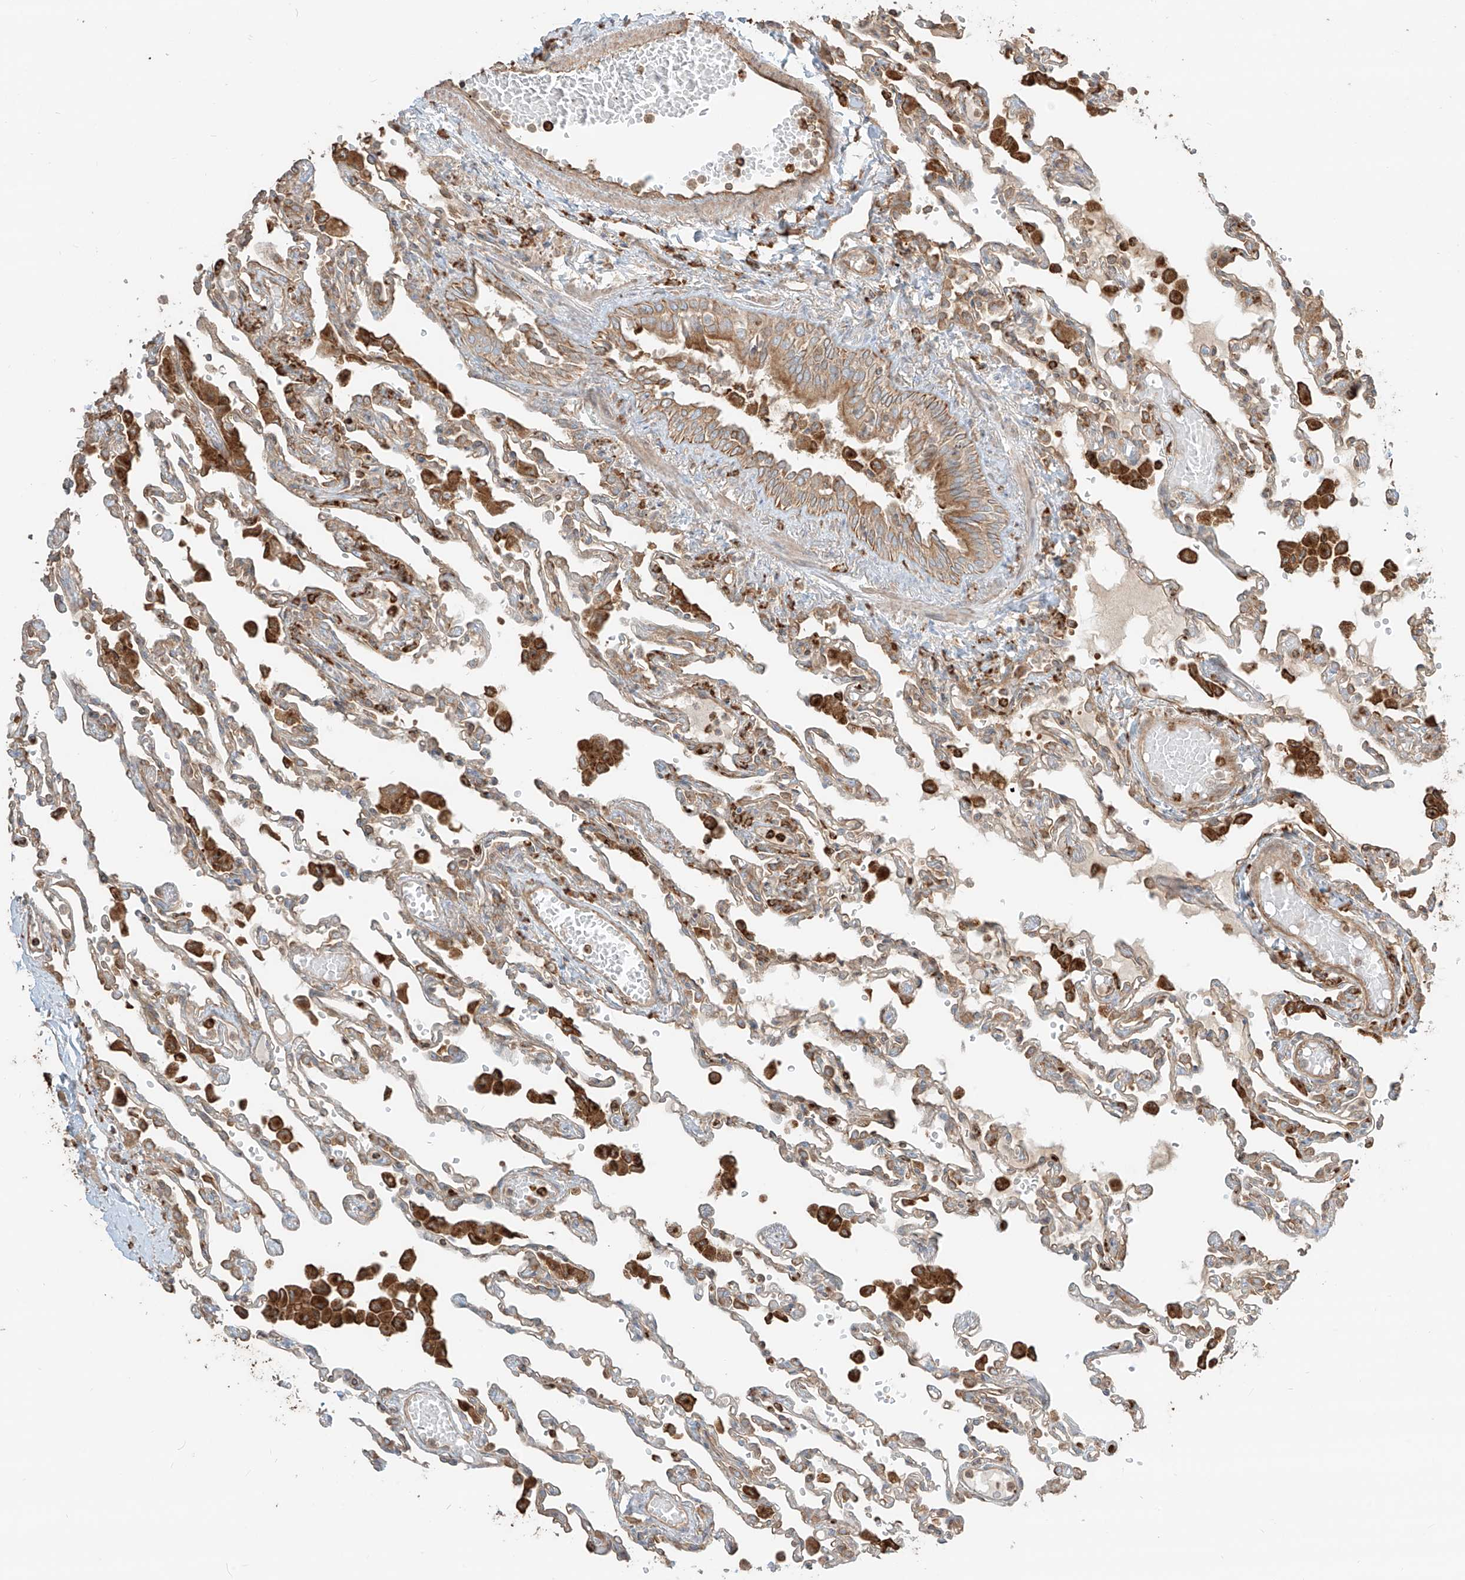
{"staining": {"intensity": "weak", "quantity": ">75%", "location": "cytoplasmic/membranous"}, "tissue": "lung", "cell_type": "Alveolar cells", "image_type": "normal", "snomed": [{"axis": "morphology", "description": "Normal tissue, NOS"}, {"axis": "topography", "description": "Bronchus"}, {"axis": "topography", "description": "Lung"}], "caption": "Protein staining of unremarkable lung reveals weak cytoplasmic/membranous positivity in about >75% of alveolar cells.", "gene": "CCDC115", "patient": {"sex": "female", "age": 49}}